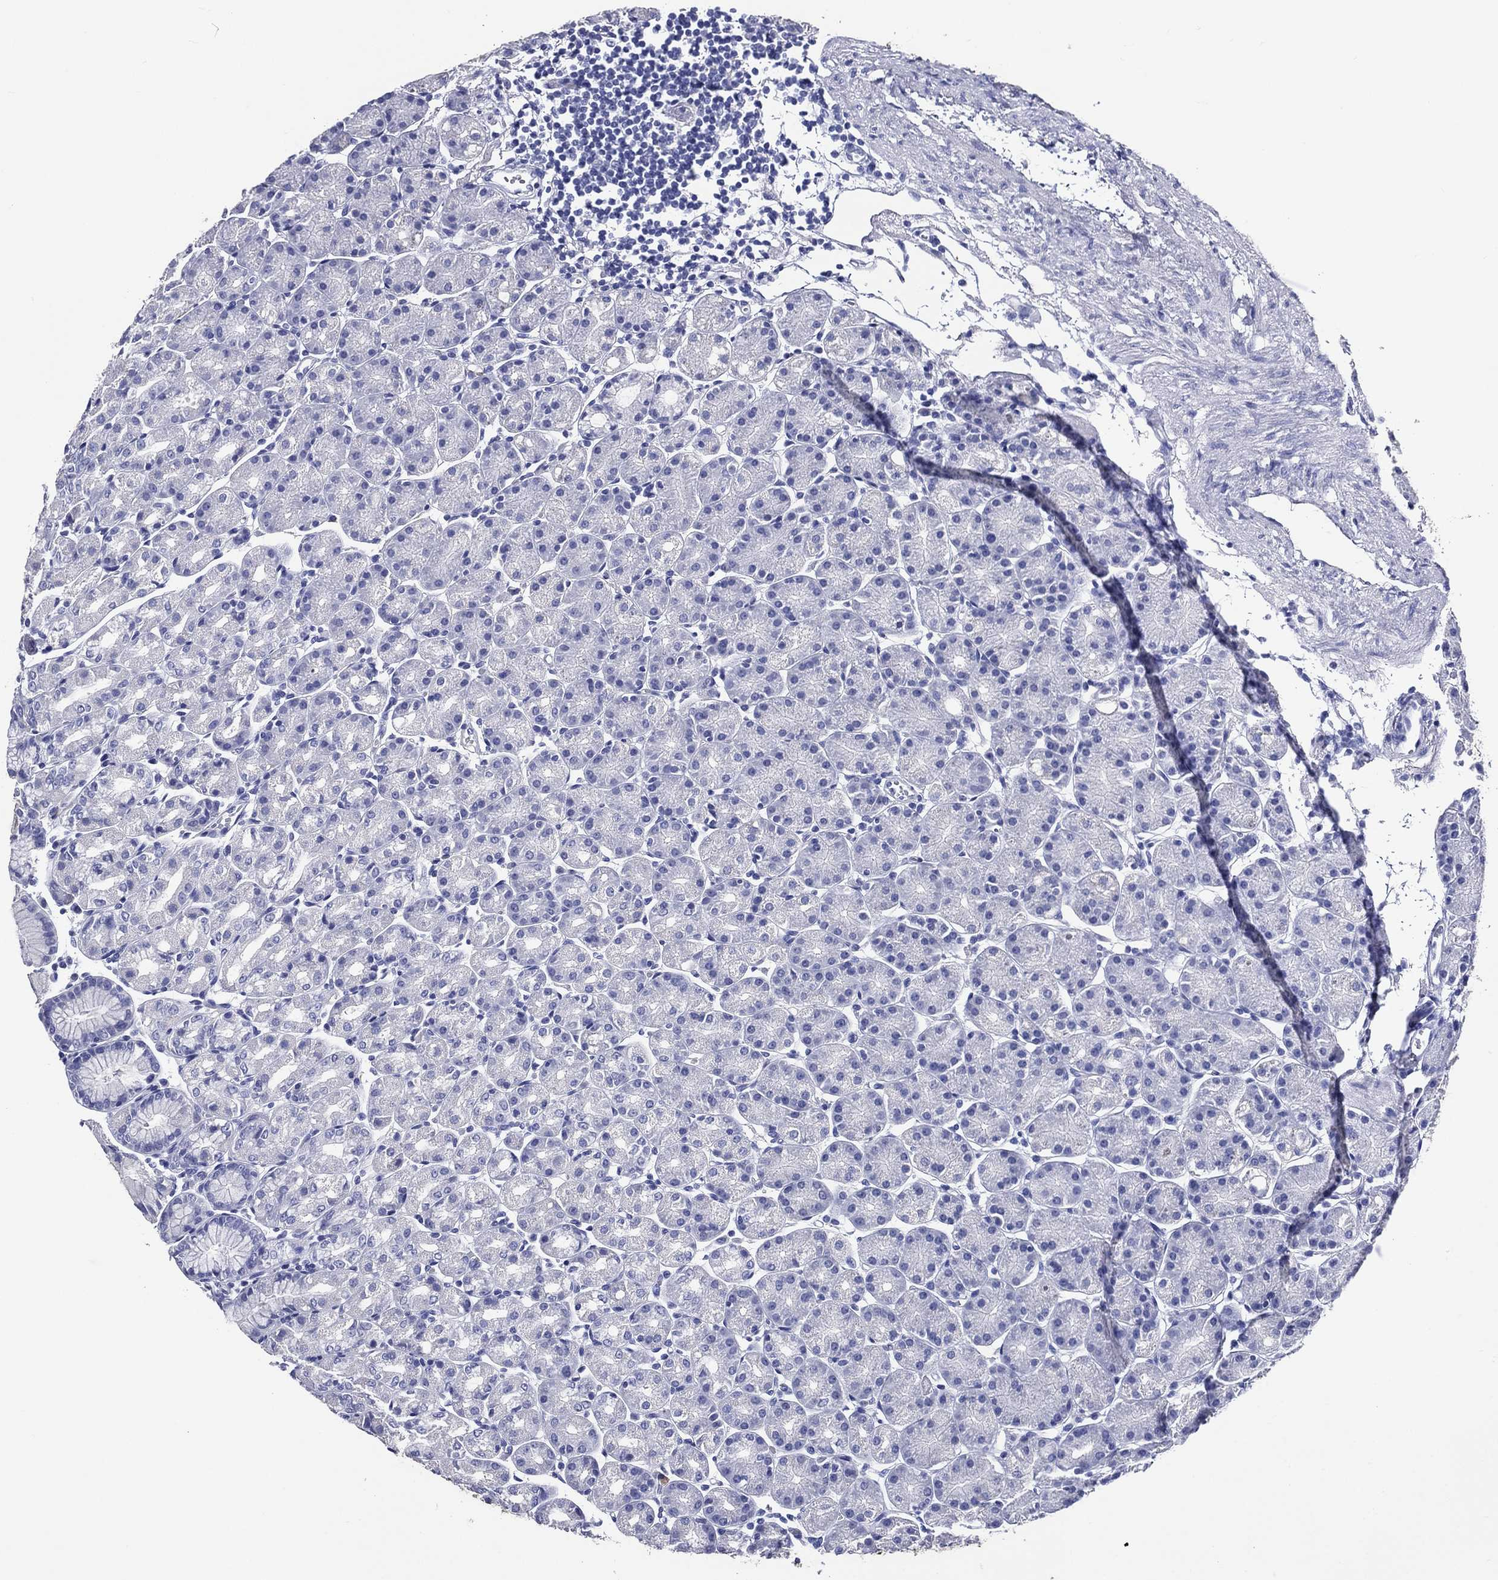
{"staining": {"intensity": "negative", "quantity": "none", "location": "none"}, "tissue": "stomach", "cell_type": "Glandular cells", "image_type": "normal", "snomed": [{"axis": "morphology", "description": "Normal tissue, NOS"}, {"axis": "morphology", "description": "Adenocarcinoma, NOS"}, {"axis": "topography", "description": "Stomach"}], "caption": "This is an immunohistochemistry photomicrograph of unremarkable stomach. There is no positivity in glandular cells.", "gene": "ACE2", "patient": {"sex": "female", "age": 81}}